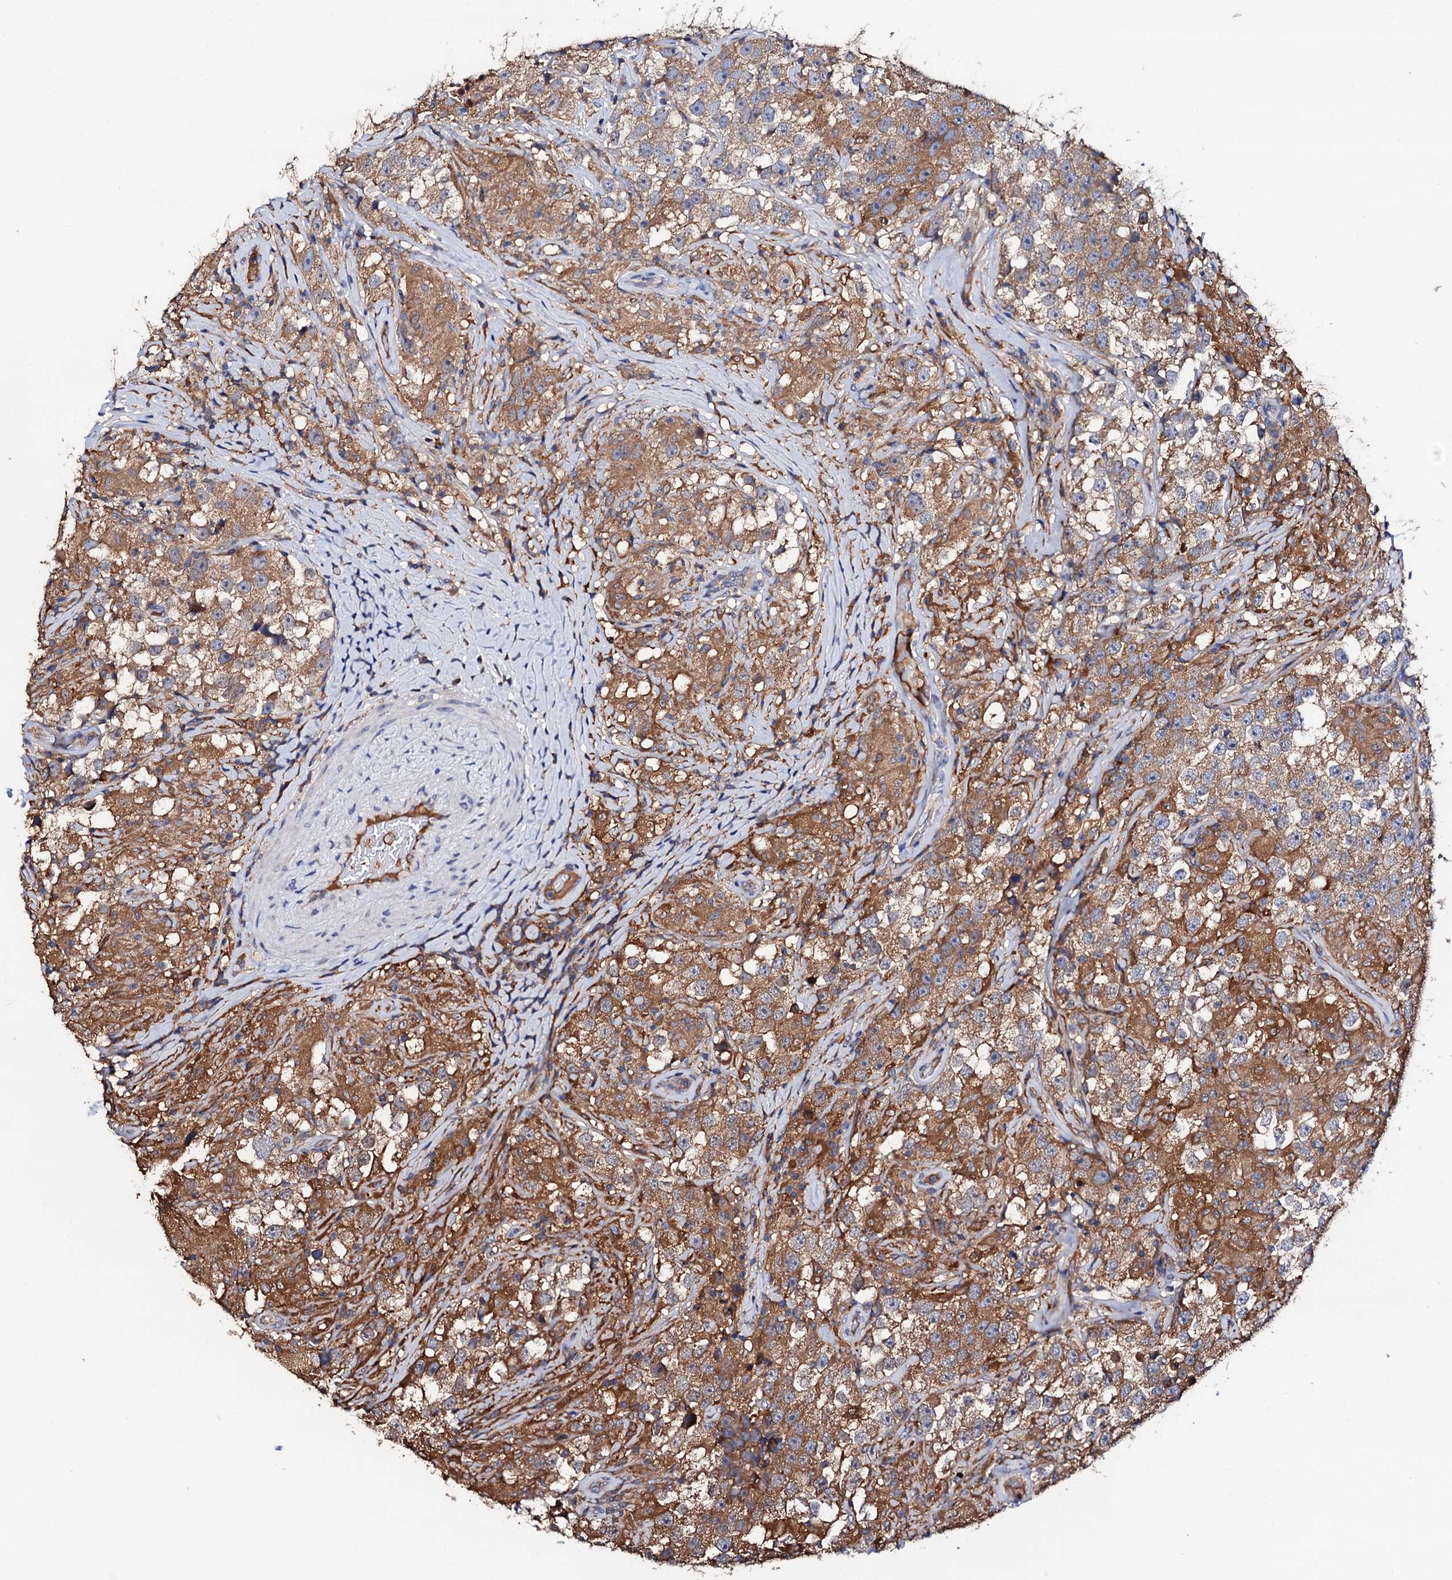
{"staining": {"intensity": "moderate", "quantity": ">75%", "location": "cytoplasmic/membranous"}, "tissue": "testis cancer", "cell_type": "Tumor cells", "image_type": "cancer", "snomed": [{"axis": "morphology", "description": "Seminoma, NOS"}, {"axis": "topography", "description": "Testis"}], "caption": "A brown stain labels moderate cytoplasmic/membranous staining of a protein in seminoma (testis) tumor cells.", "gene": "TCAF2", "patient": {"sex": "male", "age": 46}}